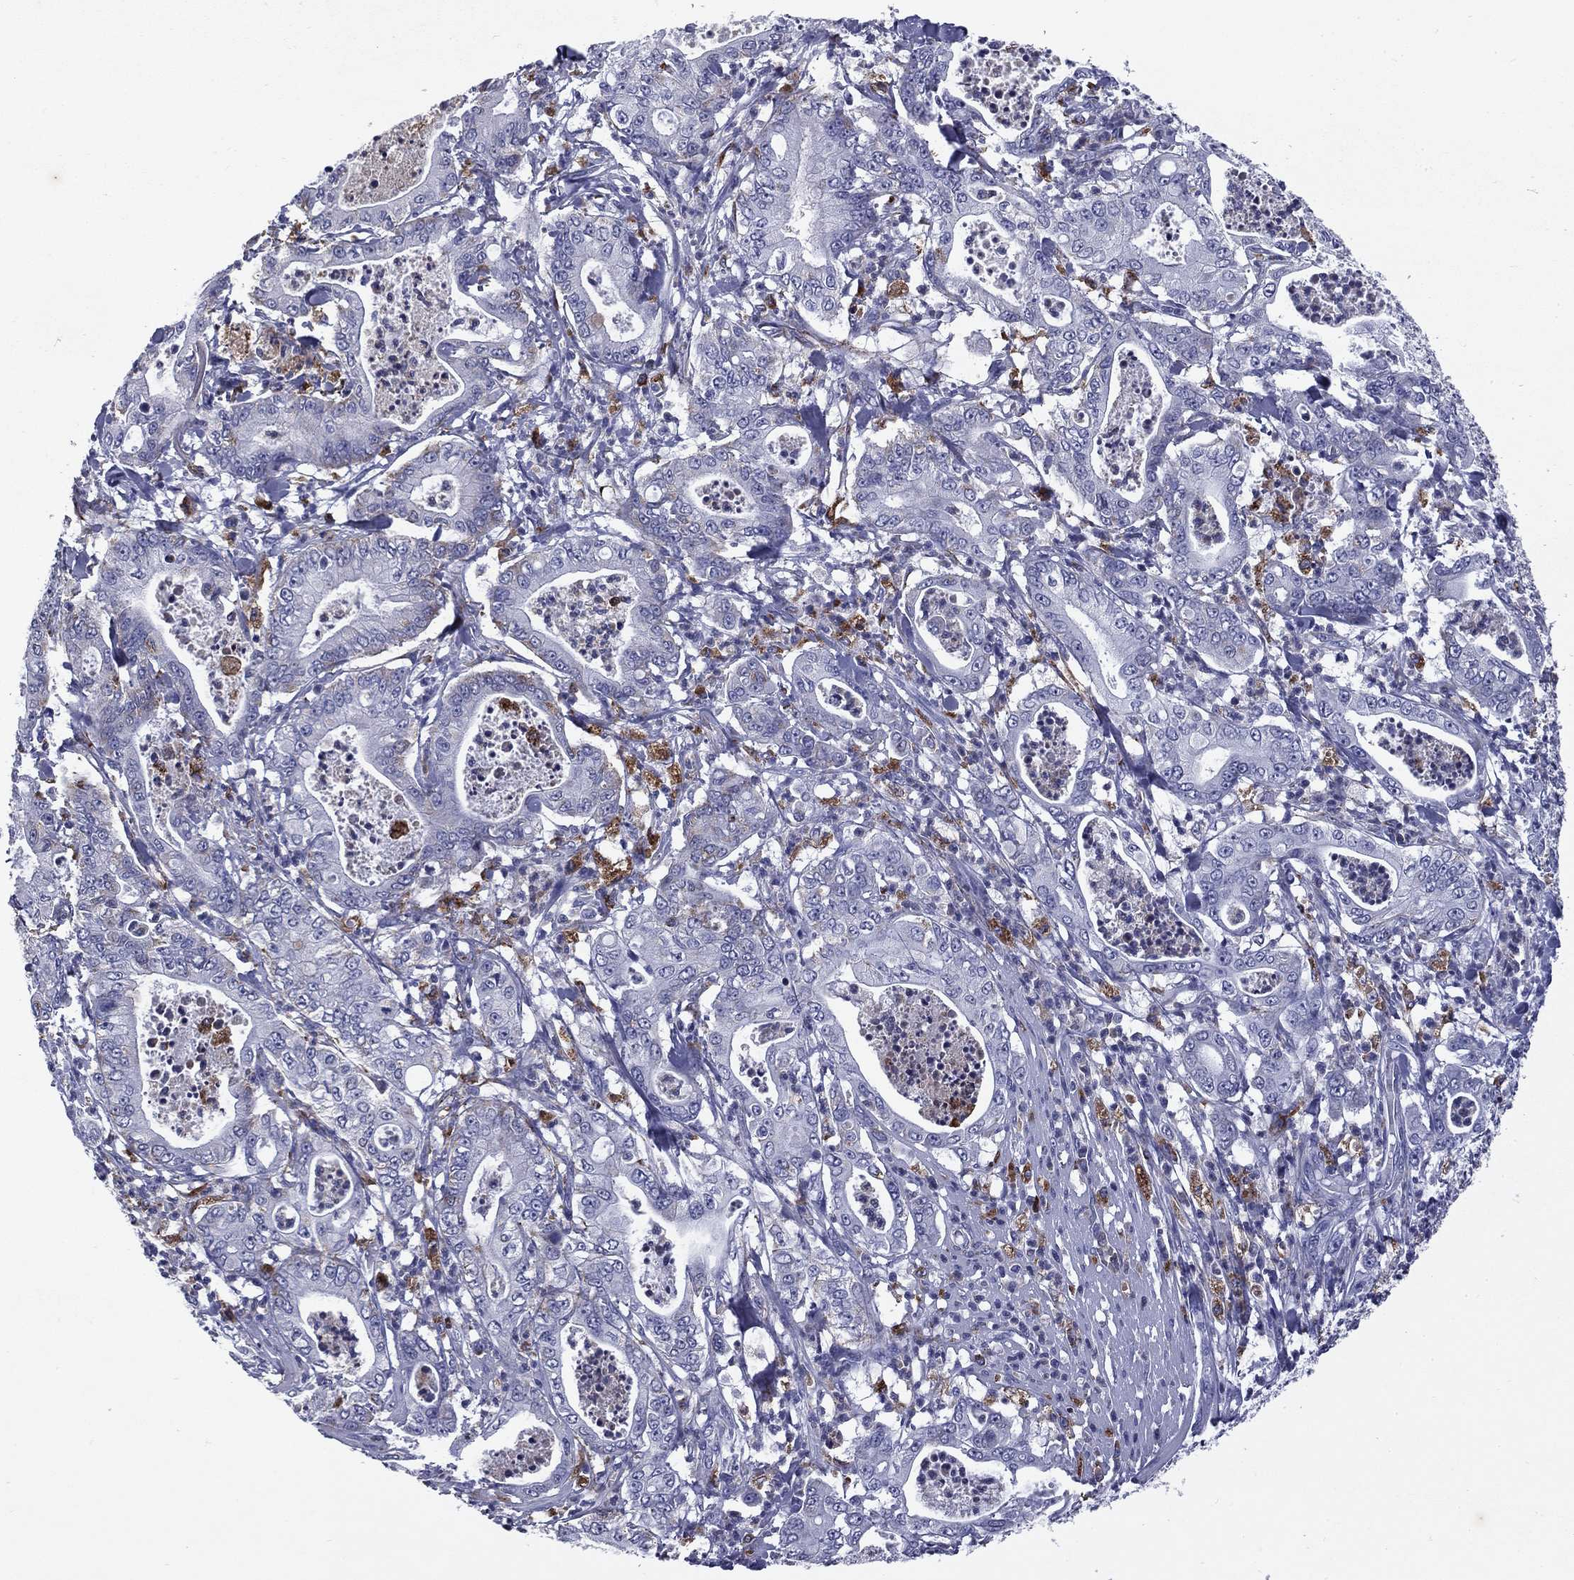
{"staining": {"intensity": "negative", "quantity": "none", "location": "none"}, "tissue": "pancreatic cancer", "cell_type": "Tumor cells", "image_type": "cancer", "snomed": [{"axis": "morphology", "description": "Adenocarcinoma, NOS"}, {"axis": "topography", "description": "Pancreas"}], "caption": "The photomicrograph reveals no significant positivity in tumor cells of pancreatic cancer (adenocarcinoma).", "gene": "MADCAM1", "patient": {"sex": "male", "age": 71}}